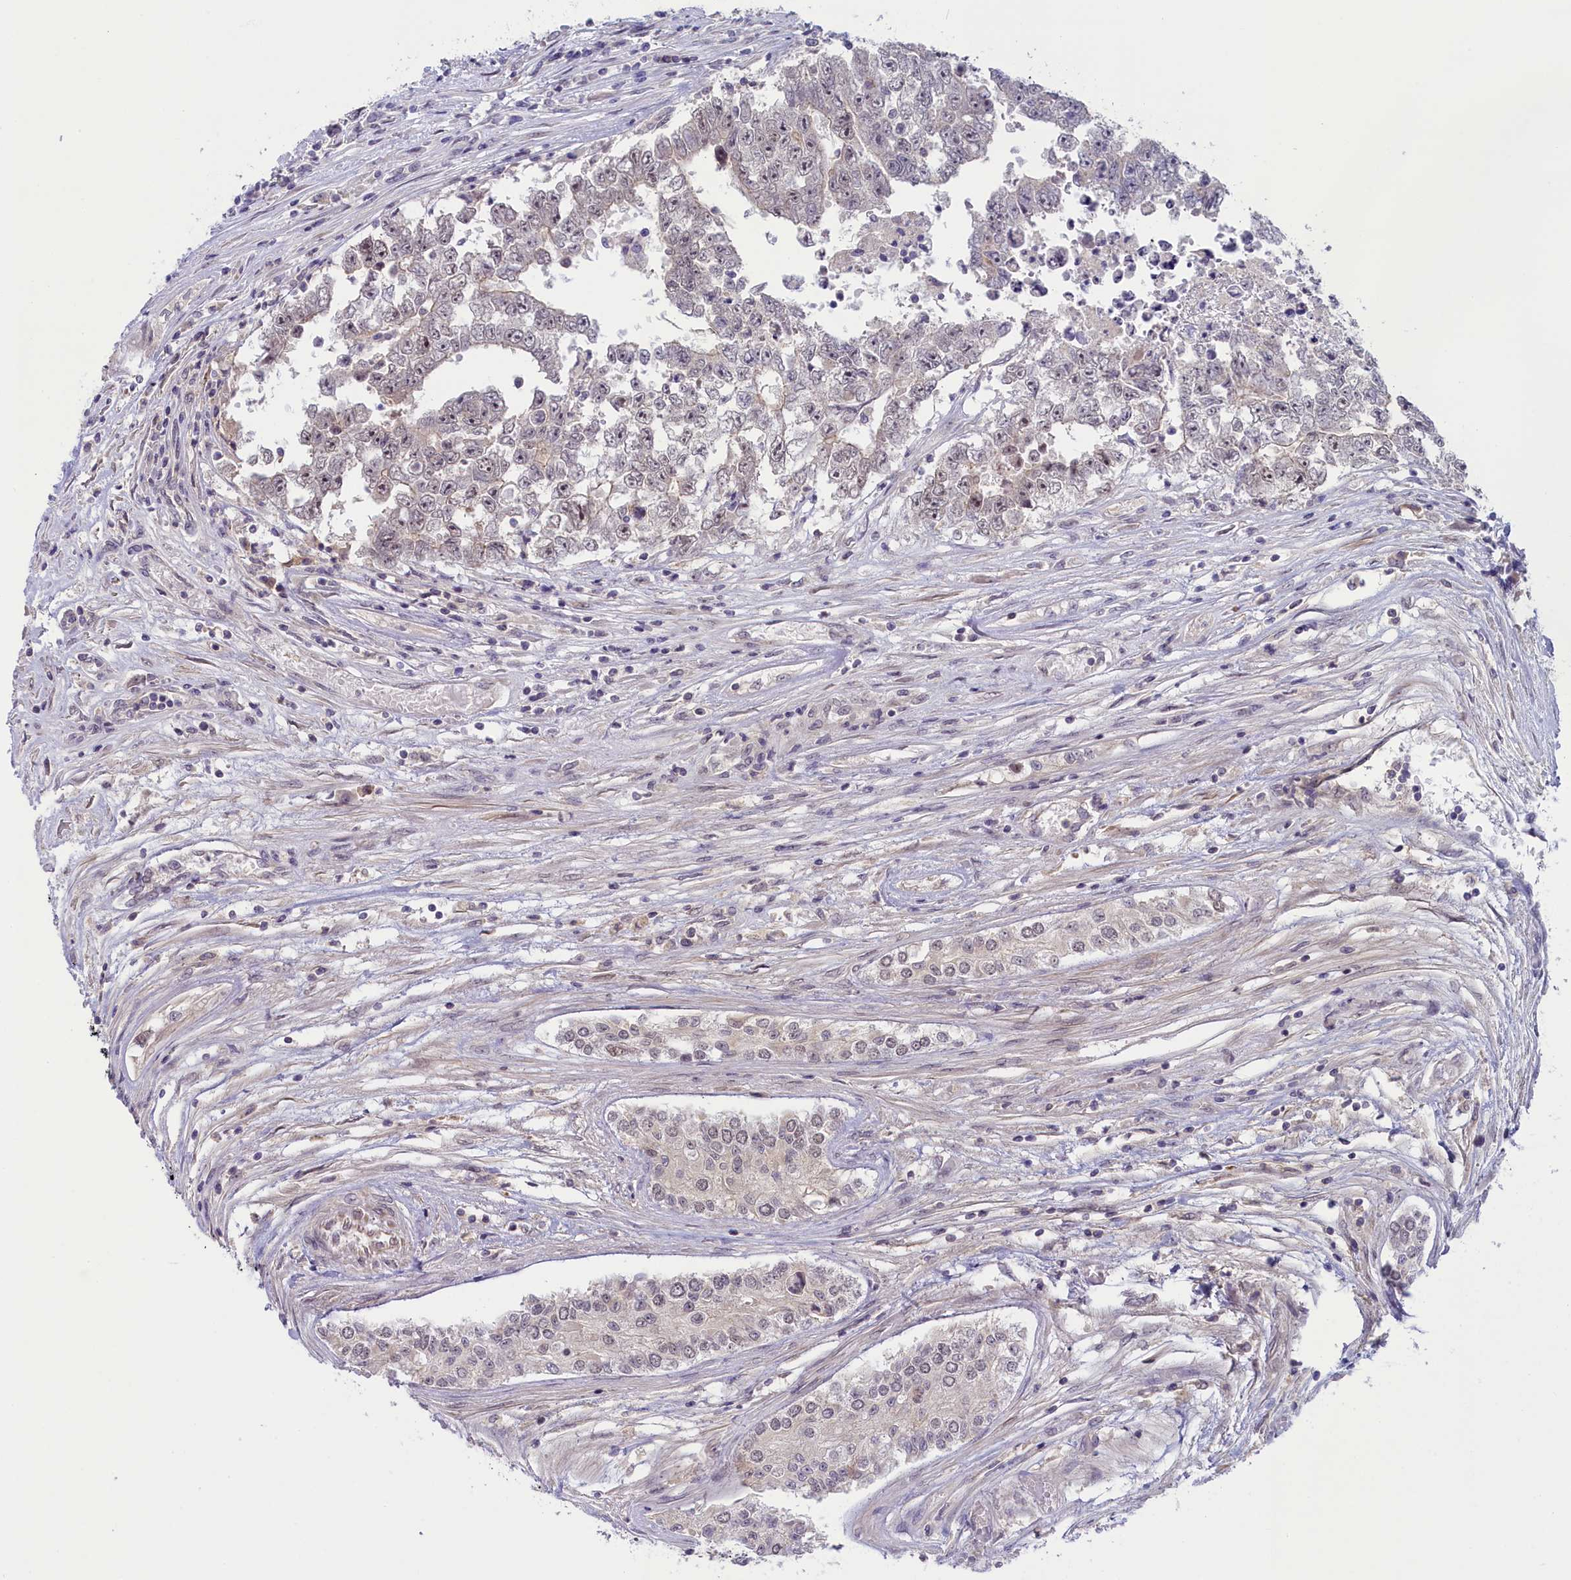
{"staining": {"intensity": "weak", "quantity": "<25%", "location": "nuclear"}, "tissue": "testis cancer", "cell_type": "Tumor cells", "image_type": "cancer", "snomed": [{"axis": "morphology", "description": "Carcinoma, Embryonal, NOS"}, {"axis": "topography", "description": "Testis"}], "caption": "There is no significant expression in tumor cells of testis cancer.", "gene": "CRAMP1", "patient": {"sex": "male", "age": 25}}